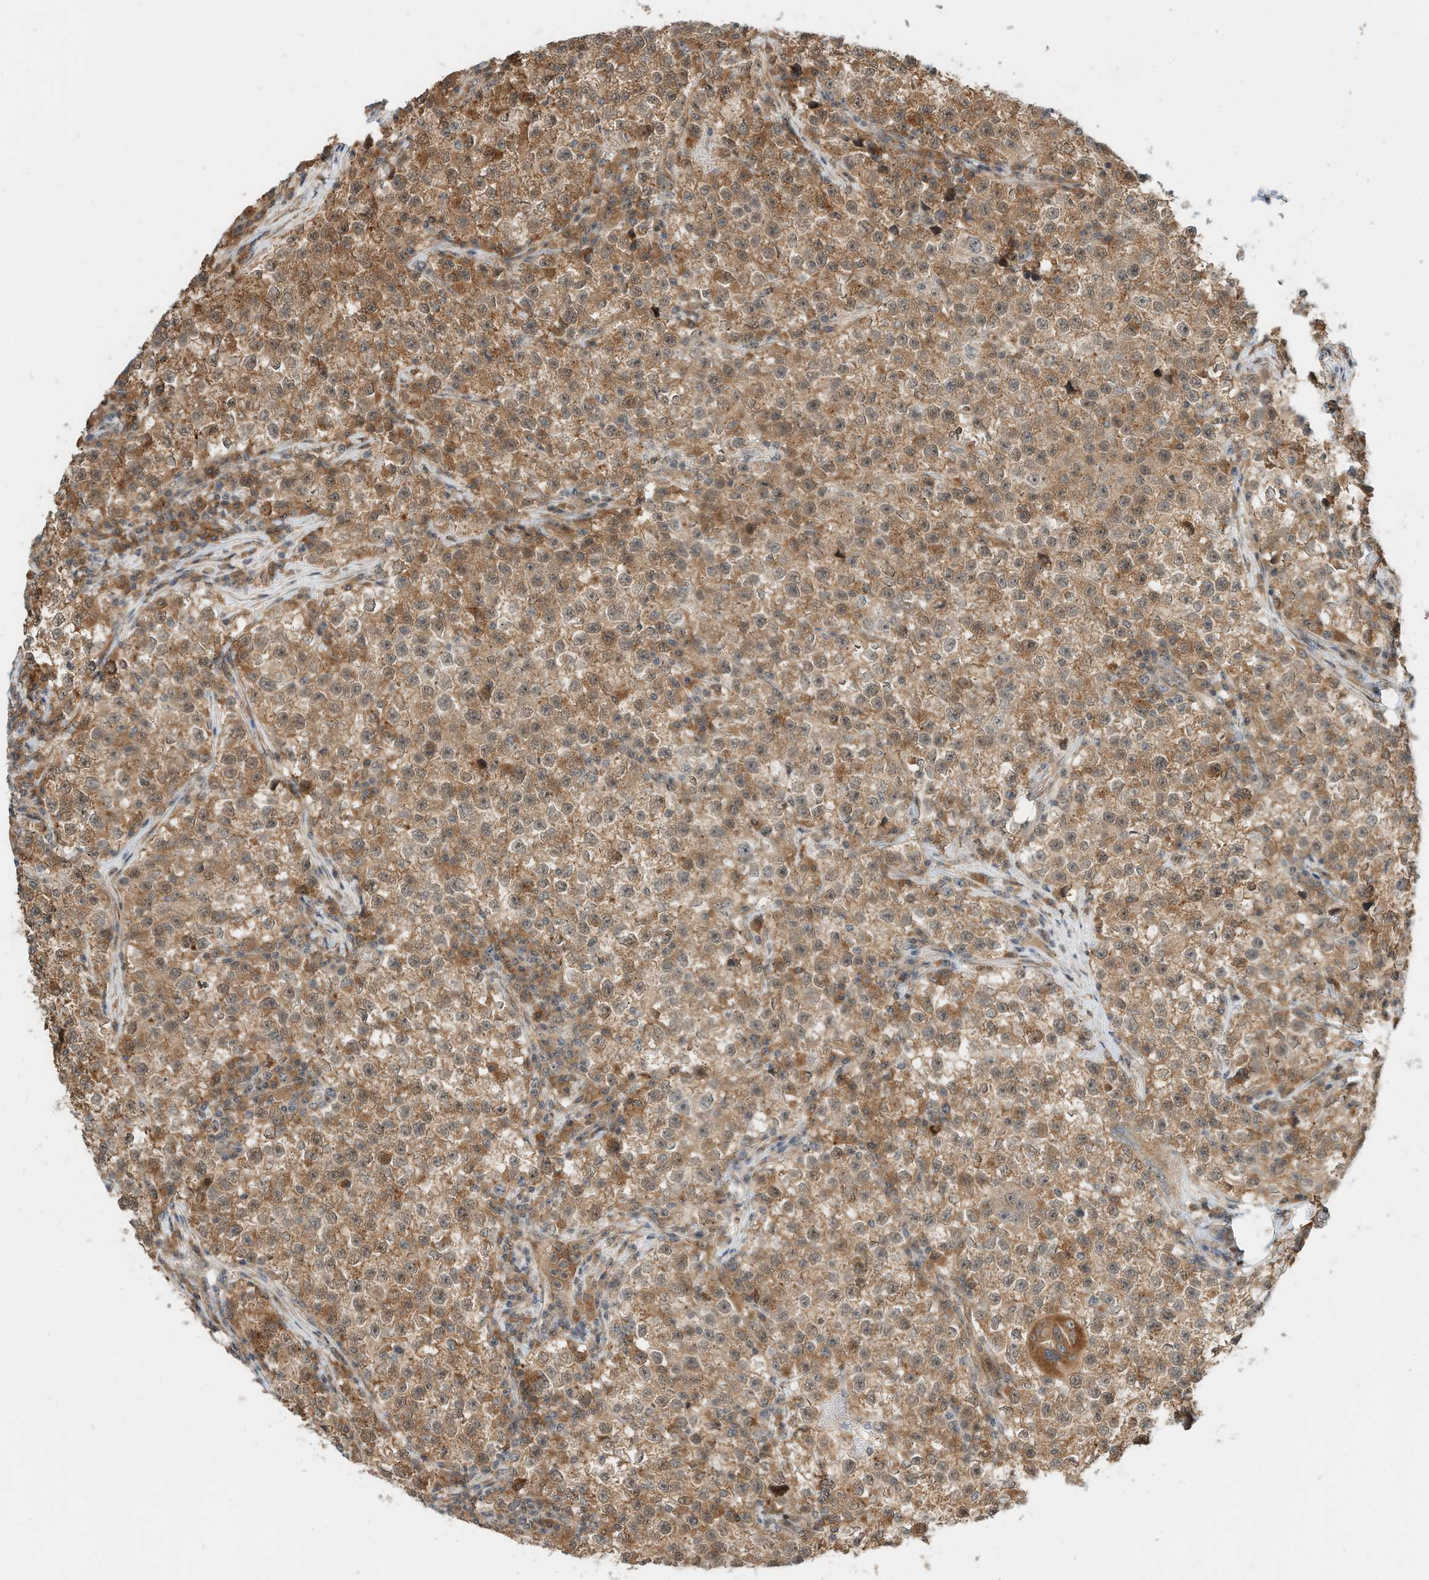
{"staining": {"intensity": "moderate", "quantity": ">75%", "location": "cytoplasmic/membranous"}, "tissue": "testis cancer", "cell_type": "Tumor cells", "image_type": "cancer", "snomed": [{"axis": "morphology", "description": "Seminoma, NOS"}, {"axis": "topography", "description": "Testis"}], "caption": "Immunohistochemistry (IHC) histopathology image of neoplastic tissue: seminoma (testis) stained using immunohistochemistry shows medium levels of moderate protein expression localized specifically in the cytoplasmic/membranous of tumor cells, appearing as a cytoplasmic/membranous brown color.", "gene": "CPAMD8", "patient": {"sex": "male", "age": 22}}